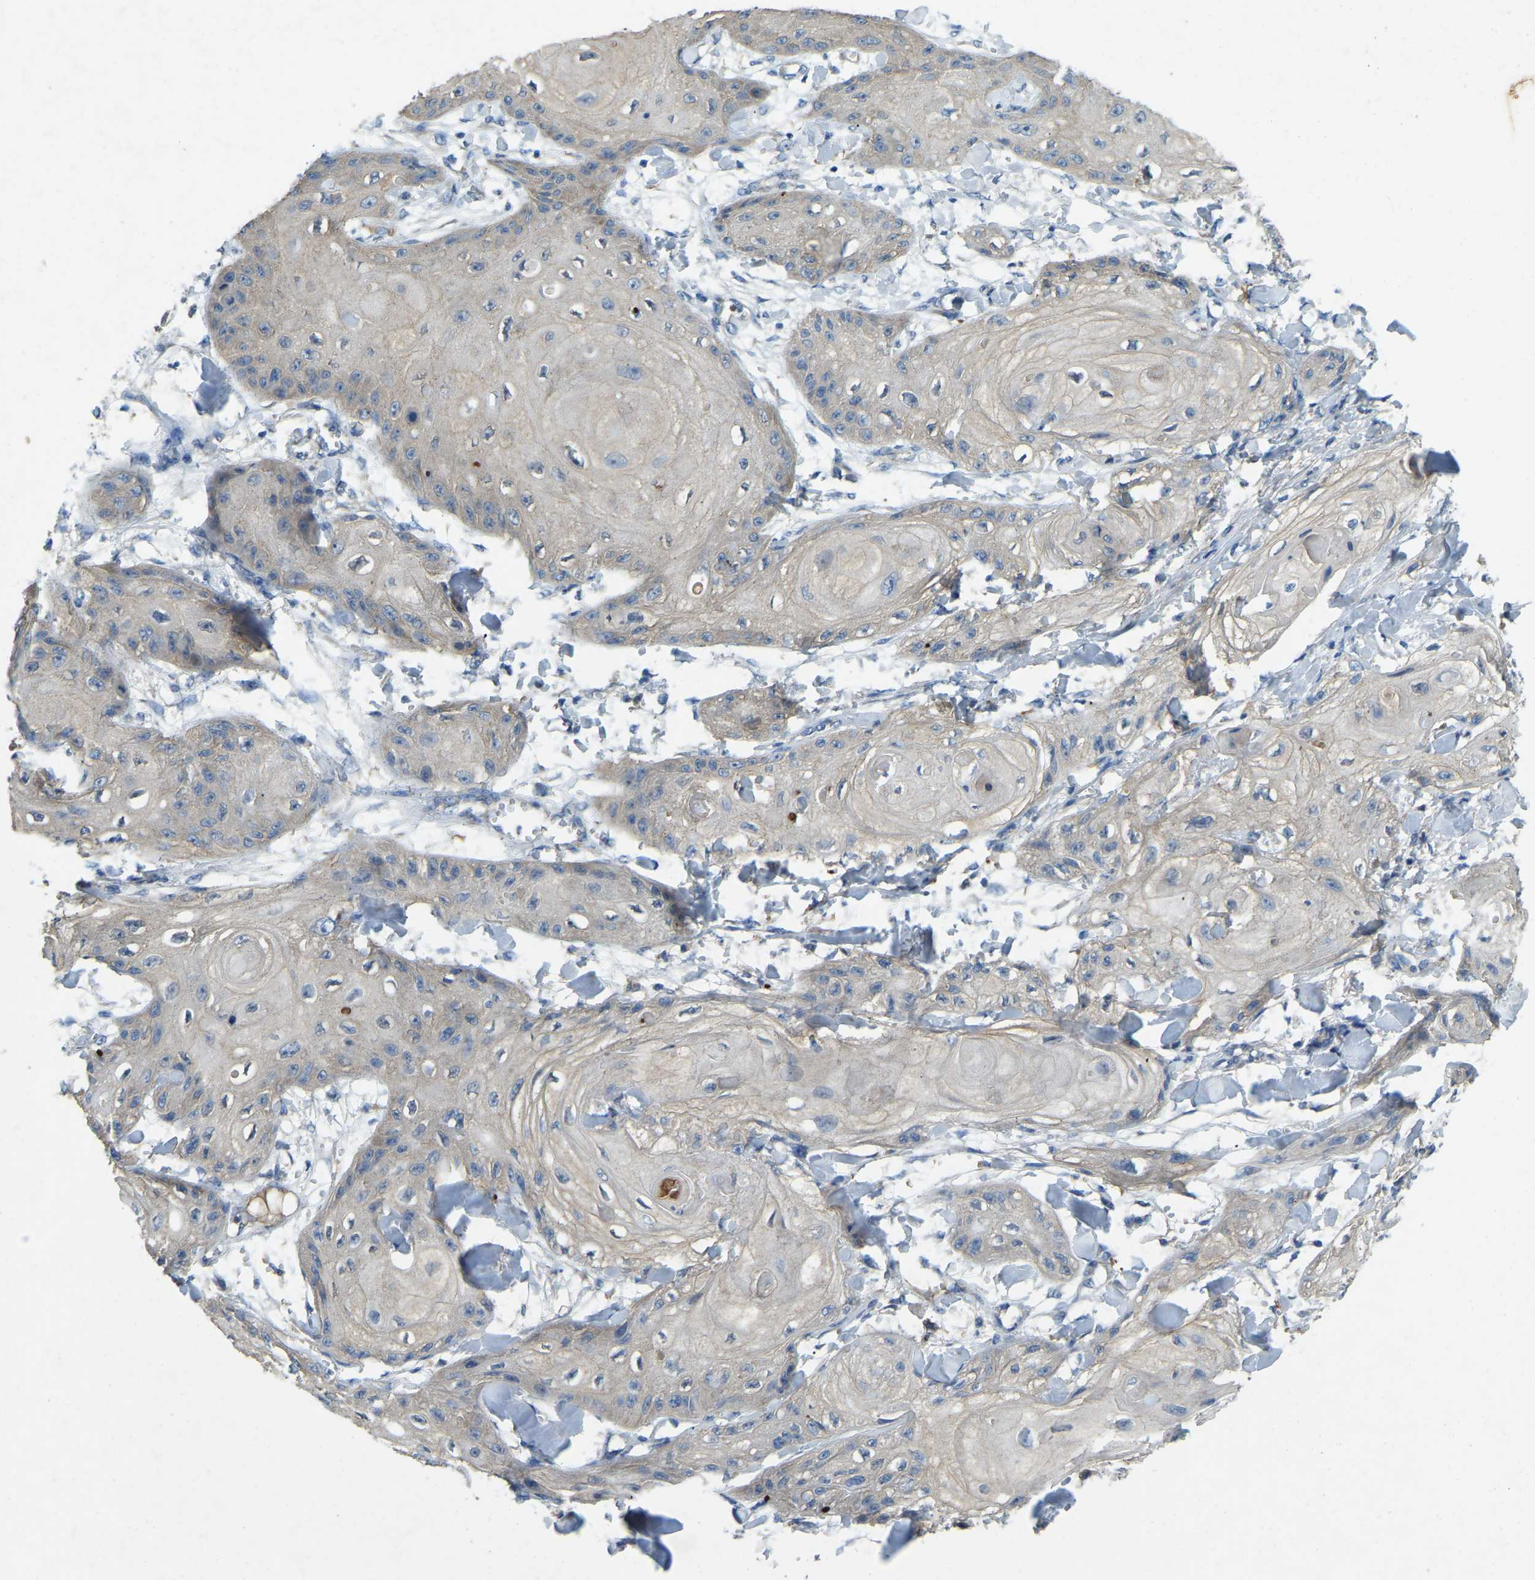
{"staining": {"intensity": "negative", "quantity": "none", "location": "none"}, "tissue": "skin cancer", "cell_type": "Tumor cells", "image_type": "cancer", "snomed": [{"axis": "morphology", "description": "Squamous cell carcinoma, NOS"}, {"axis": "topography", "description": "Skin"}], "caption": "High power microscopy image of an immunohistochemistry (IHC) photomicrograph of squamous cell carcinoma (skin), revealing no significant positivity in tumor cells.", "gene": "ATP8B1", "patient": {"sex": "male", "age": 74}}